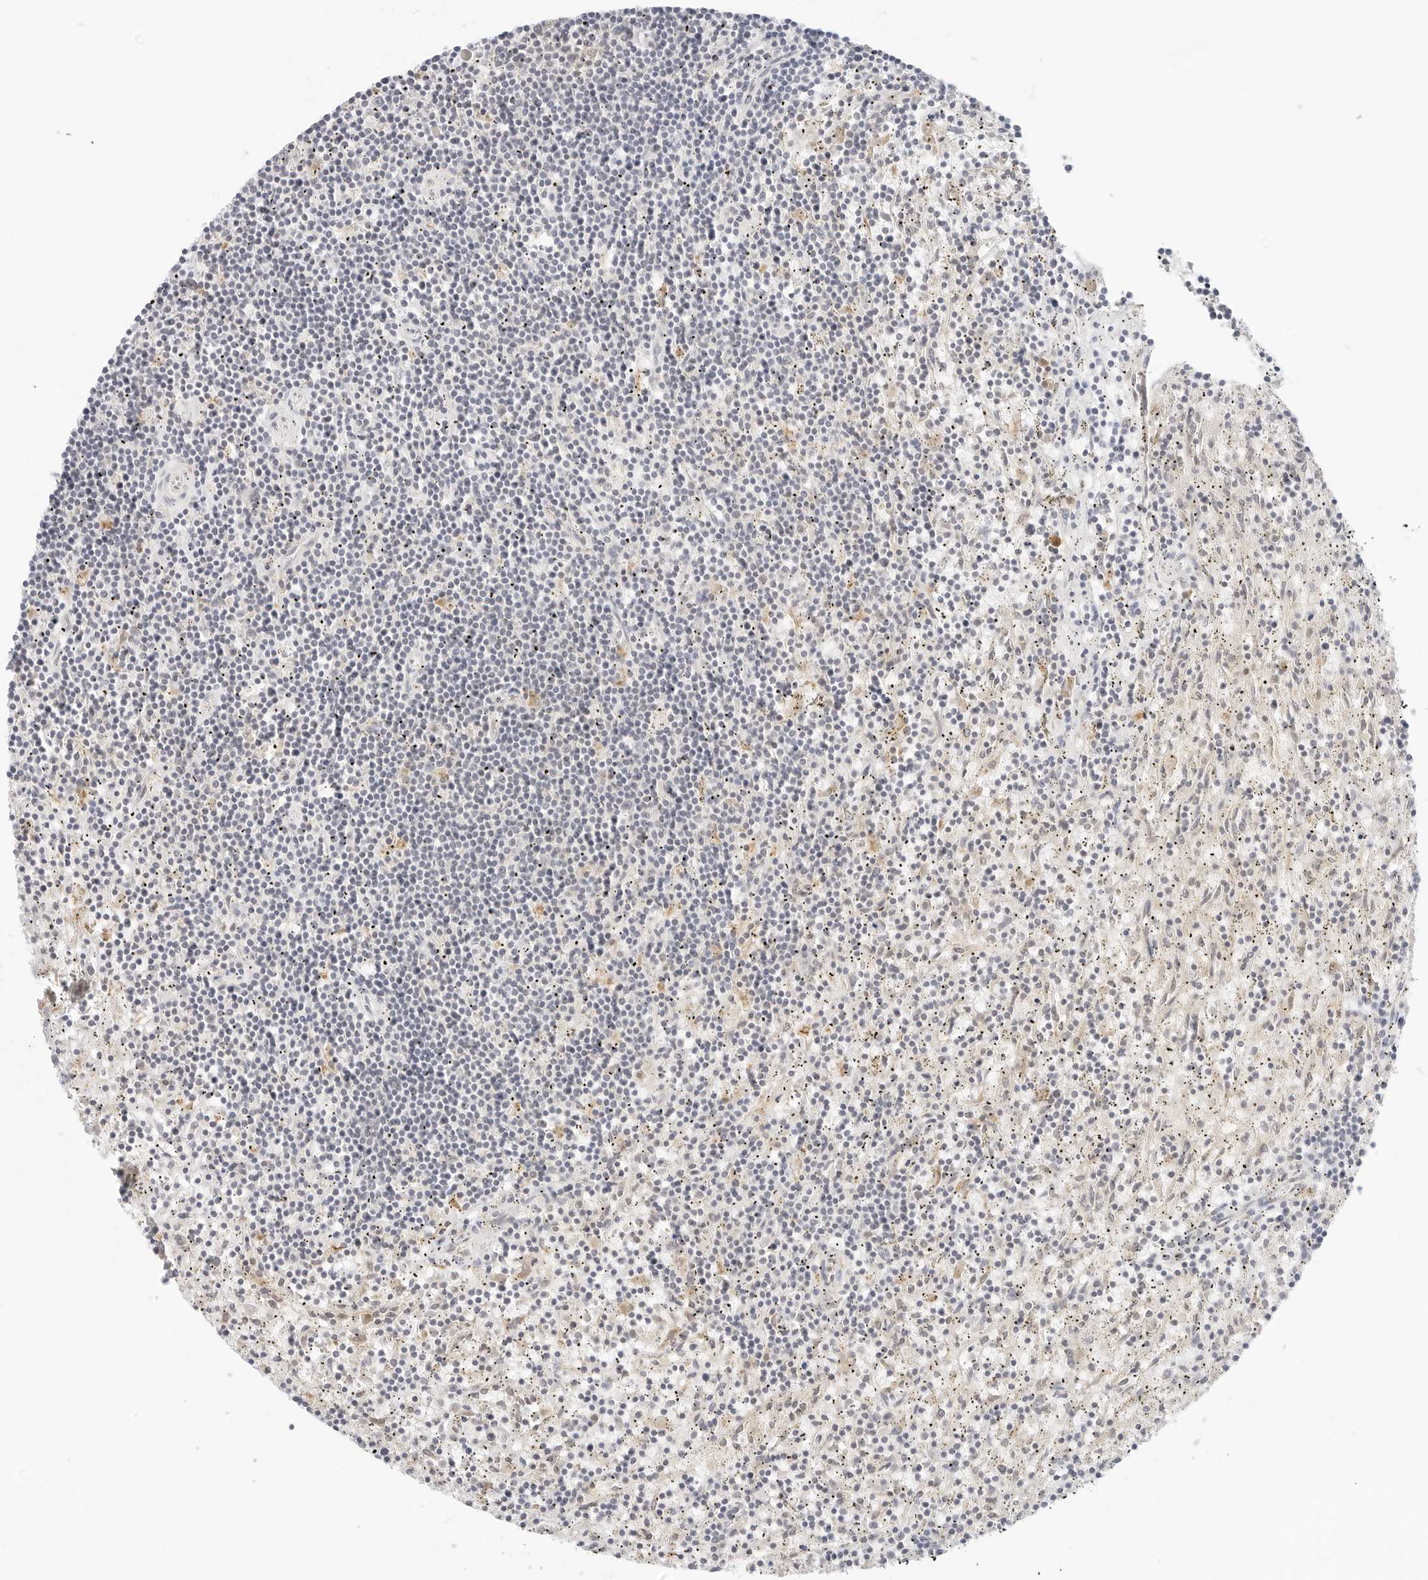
{"staining": {"intensity": "negative", "quantity": "none", "location": "none"}, "tissue": "lymphoma", "cell_type": "Tumor cells", "image_type": "cancer", "snomed": [{"axis": "morphology", "description": "Malignant lymphoma, non-Hodgkin's type, Low grade"}, {"axis": "topography", "description": "Spleen"}], "caption": "This is an immunohistochemistry (IHC) histopathology image of malignant lymphoma, non-Hodgkin's type (low-grade). There is no positivity in tumor cells.", "gene": "NEO1", "patient": {"sex": "male", "age": 76}}